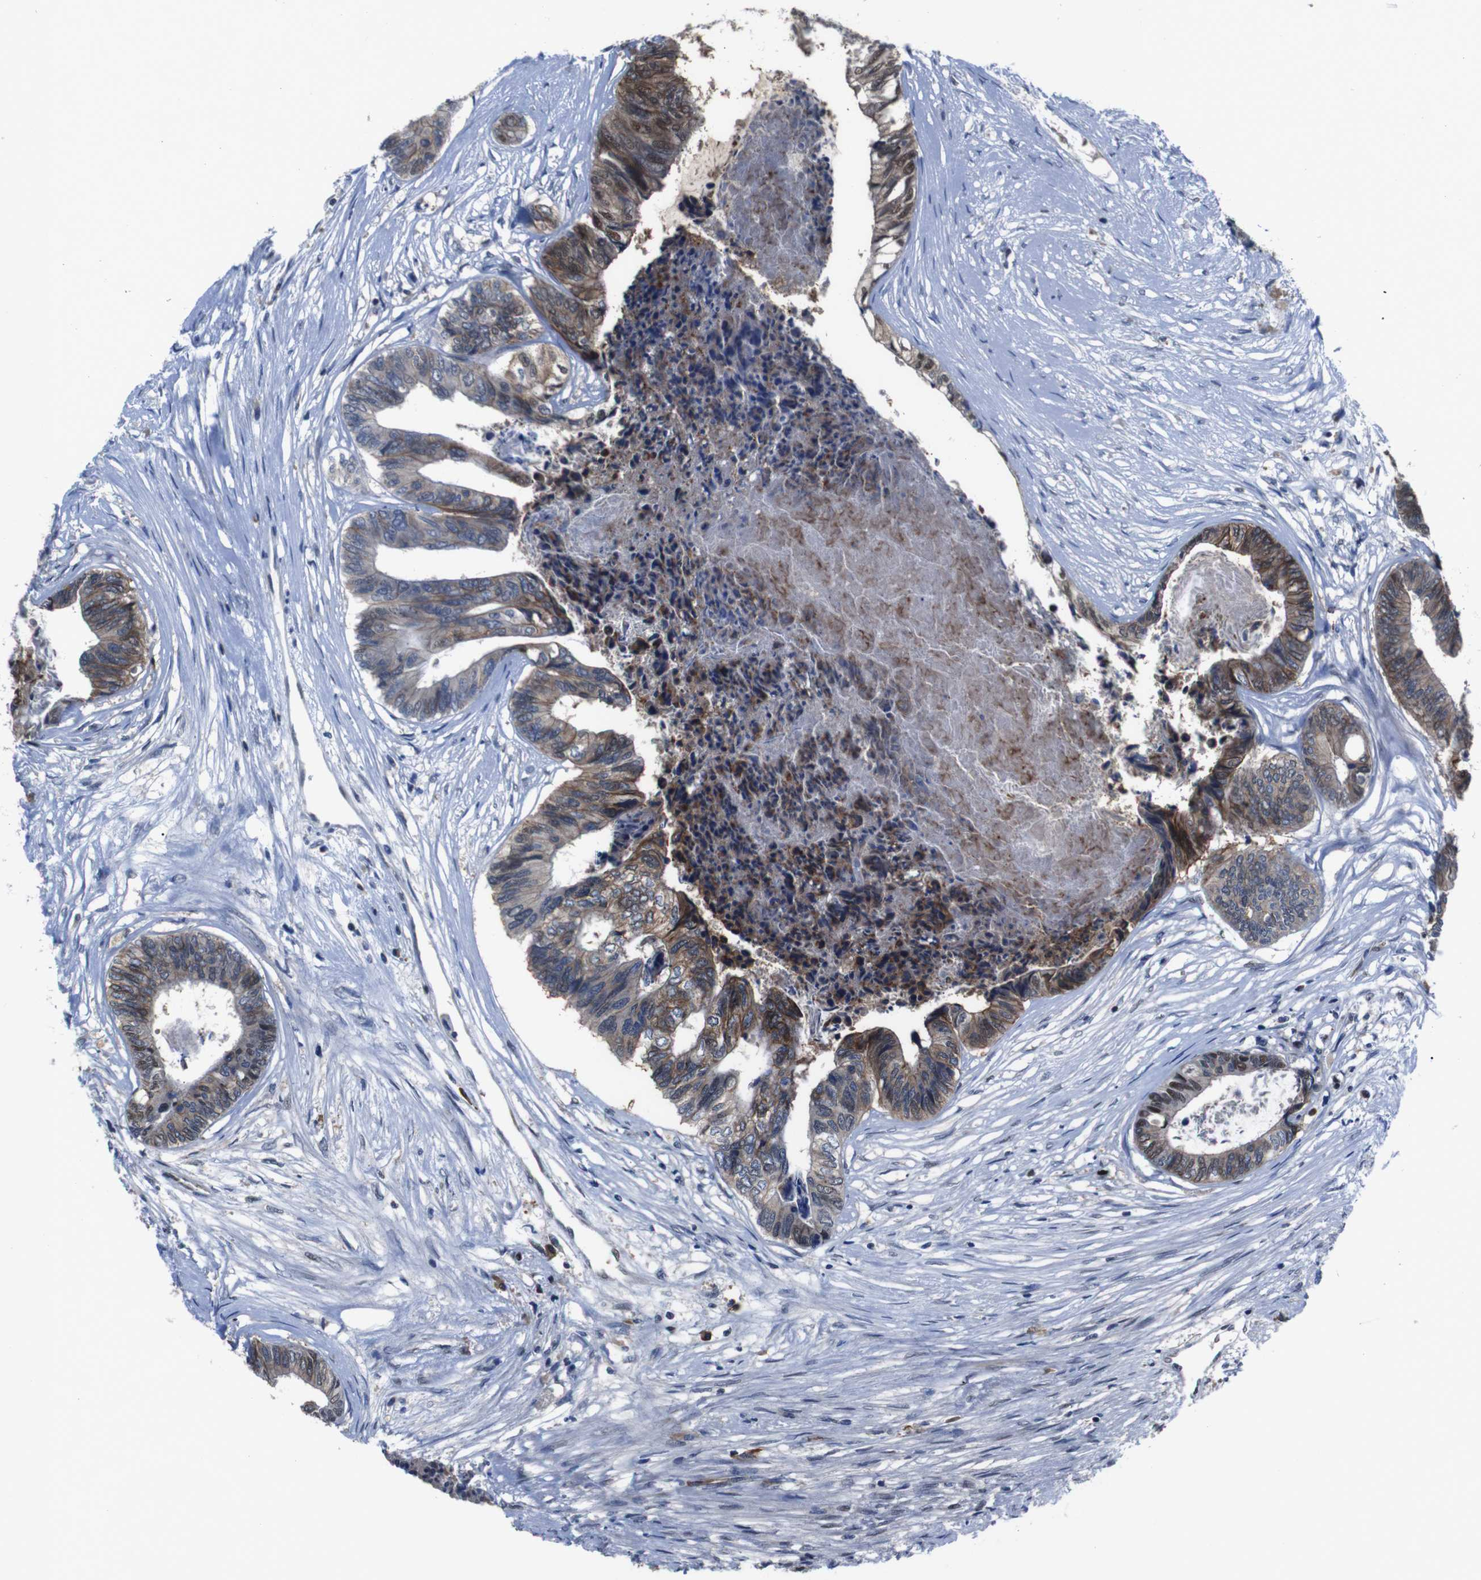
{"staining": {"intensity": "moderate", "quantity": "25%-75%", "location": "cytoplasmic/membranous"}, "tissue": "colorectal cancer", "cell_type": "Tumor cells", "image_type": "cancer", "snomed": [{"axis": "morphology", "description": "Adenocarcinoma, NOS"}, {"axis": "topography", "description": "Rectum"}], "caption": "Protein staining reveals moderate cytoplasmic/membranous staining in approximately 25%-75% of tumor cells in colorectal cancer.", "gene": "SEMA4B", "patient": {"sex": "male", "age": 63}}